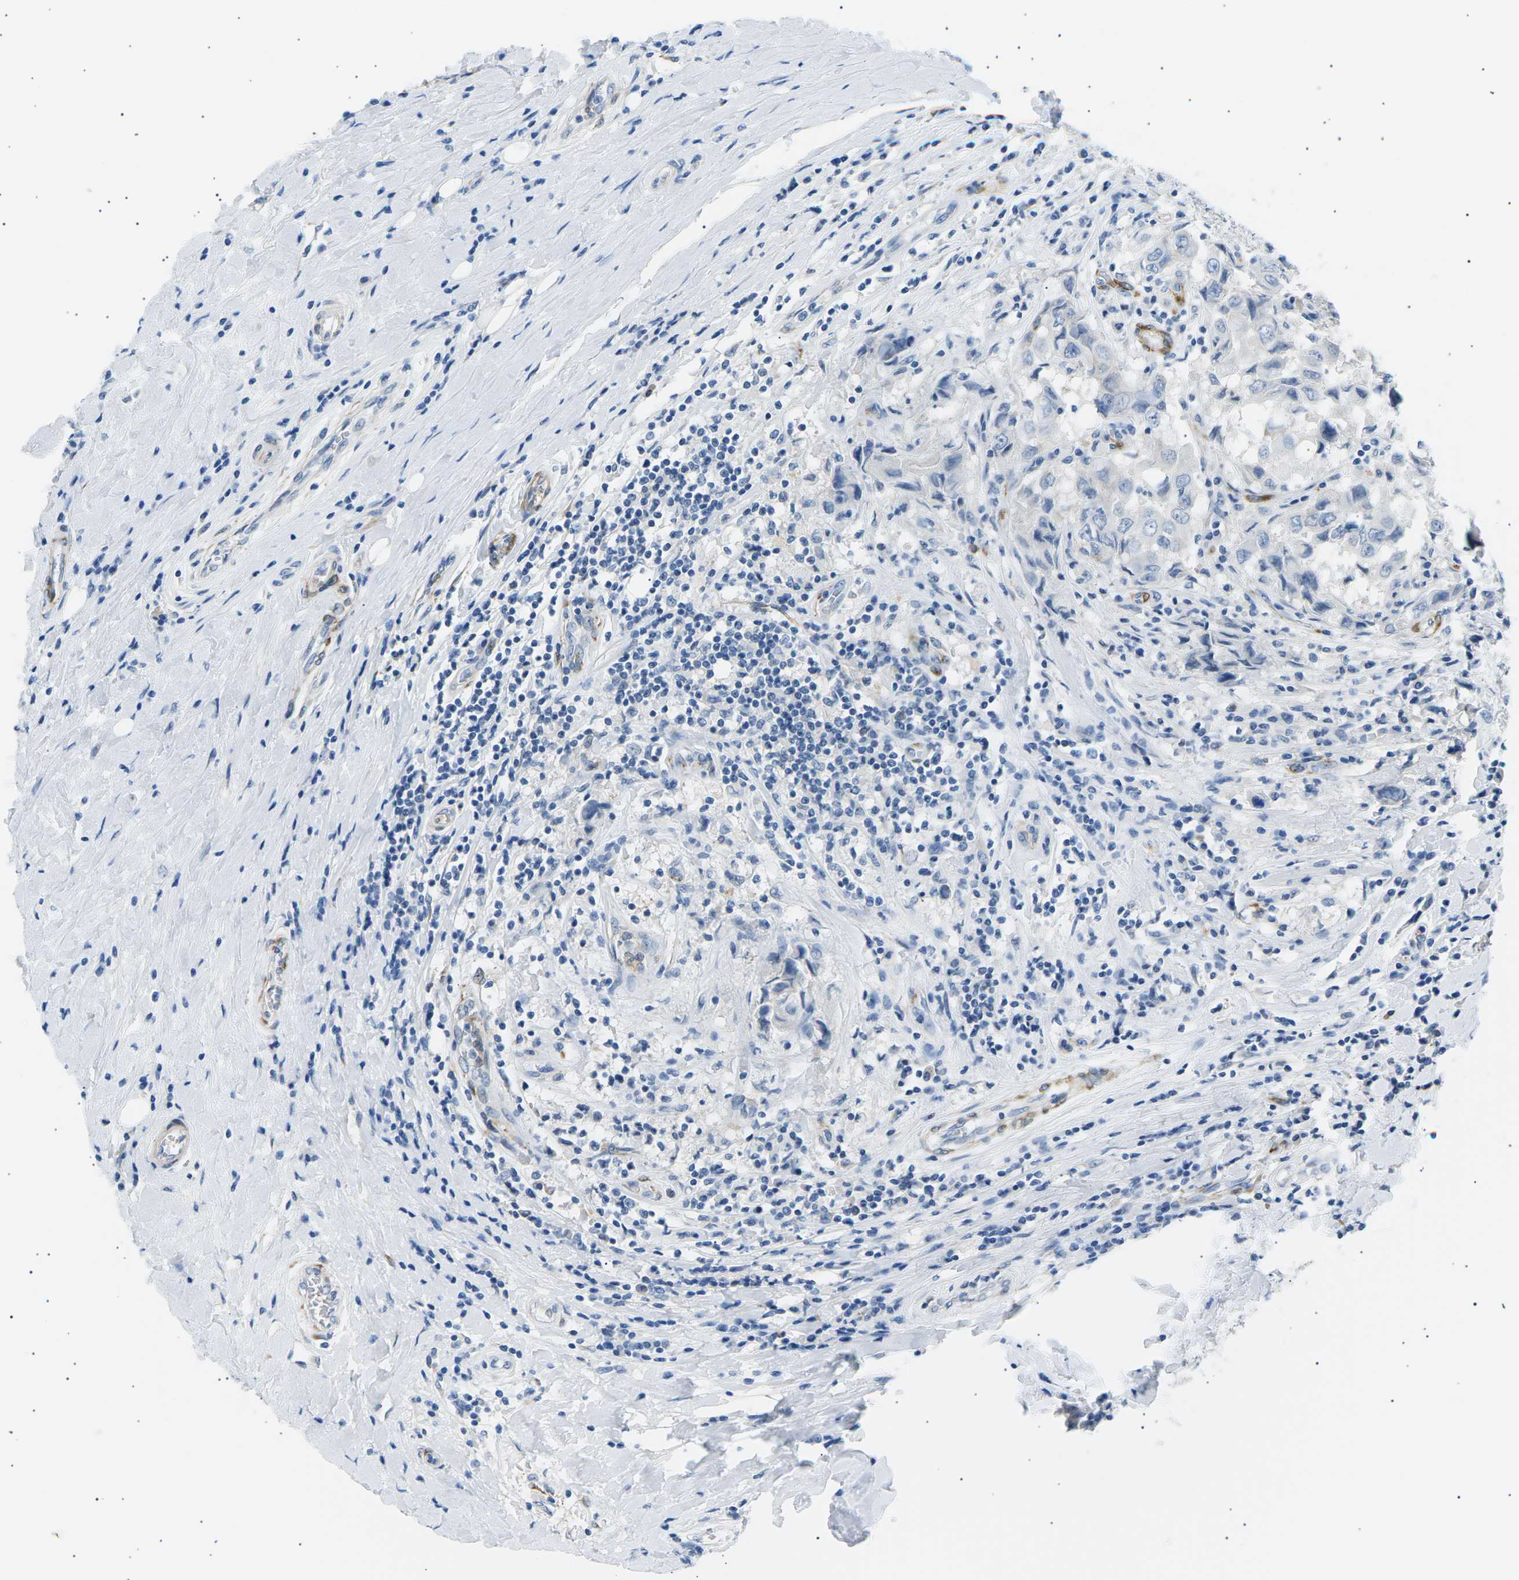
{"staining": {"intensity": "negative", "quantity": "none", "location": "none"}, "tissue": "breast cancer", "cell_type": "Tumor cells", "image_type": "cancer", "snomed": [{"axis": "morphology", "description": "Duct carcinoma"}, {"axis": "topography", "description": "Breast"}], "caption": "Immunohistochemical staining of human breast cancer (invasive ductal carcinoma) exhibits no significant positivity in tumor cells. (Immunohistochemistry, brightfield microscopy, high magnification).", "gene": "SEPTIN5", "patient": {"sex": "female", "age": 27}}